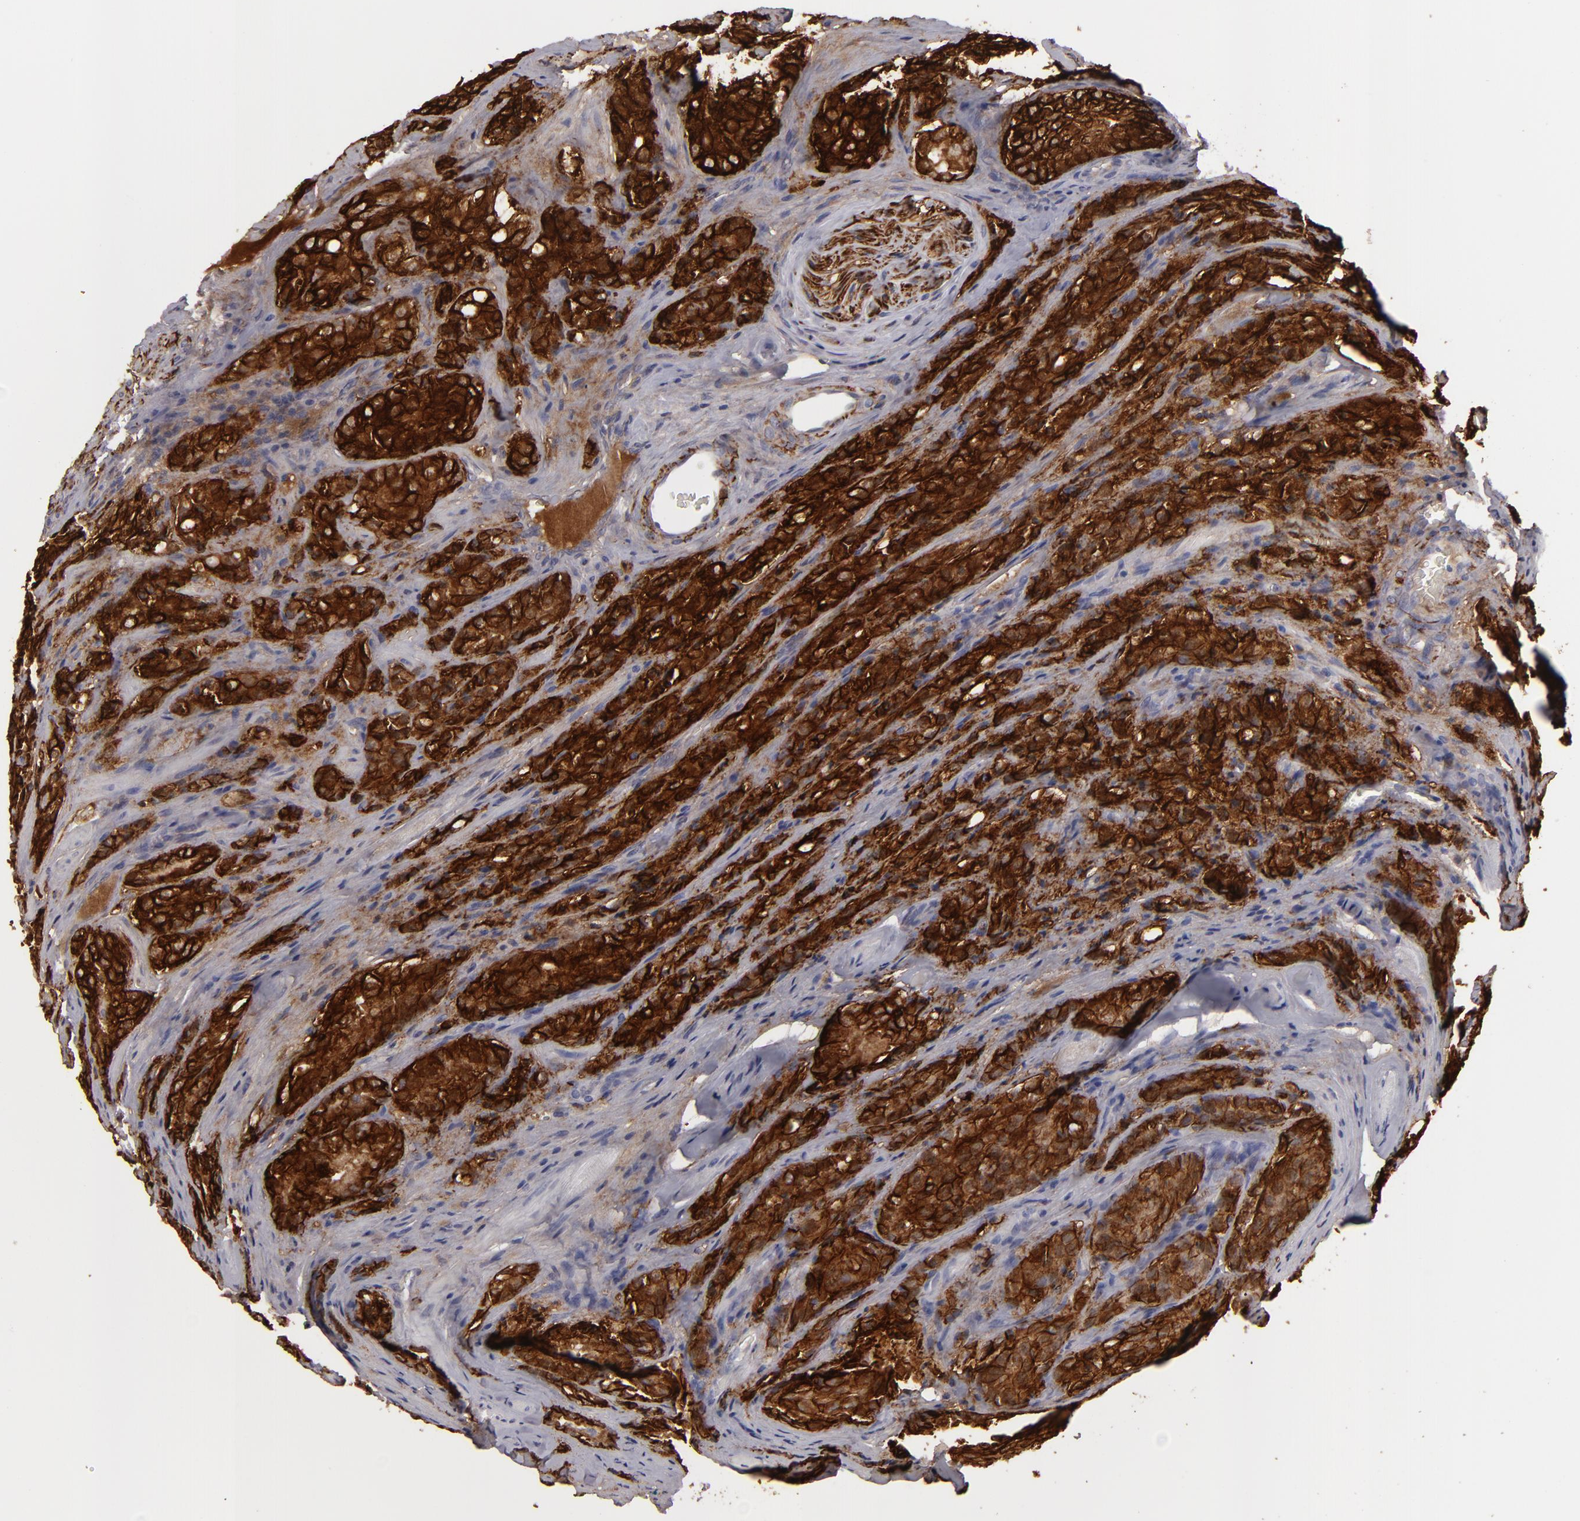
{"staining": {"intensity": "strong", "quantity": ">75%", "location": "cytoplasmic/membranous"}, "tissue": "prostate cancer", "cell_type": "Tumor cells", "image_type": "cancer", "snomed": [{"axis": "morphology", "description": "Adenocarcinoma, Medium grade"}, {"axis": "topography", "description": "Prostate"}], "caption": "This is an image of immunohistochemistry (IHC) staining of prostate cancer, which shows strong expression in the cytoplasmic/membranous of tumor cells.", "gene": "ALCAM", "patient": {"sex": "male", "age": 60}}